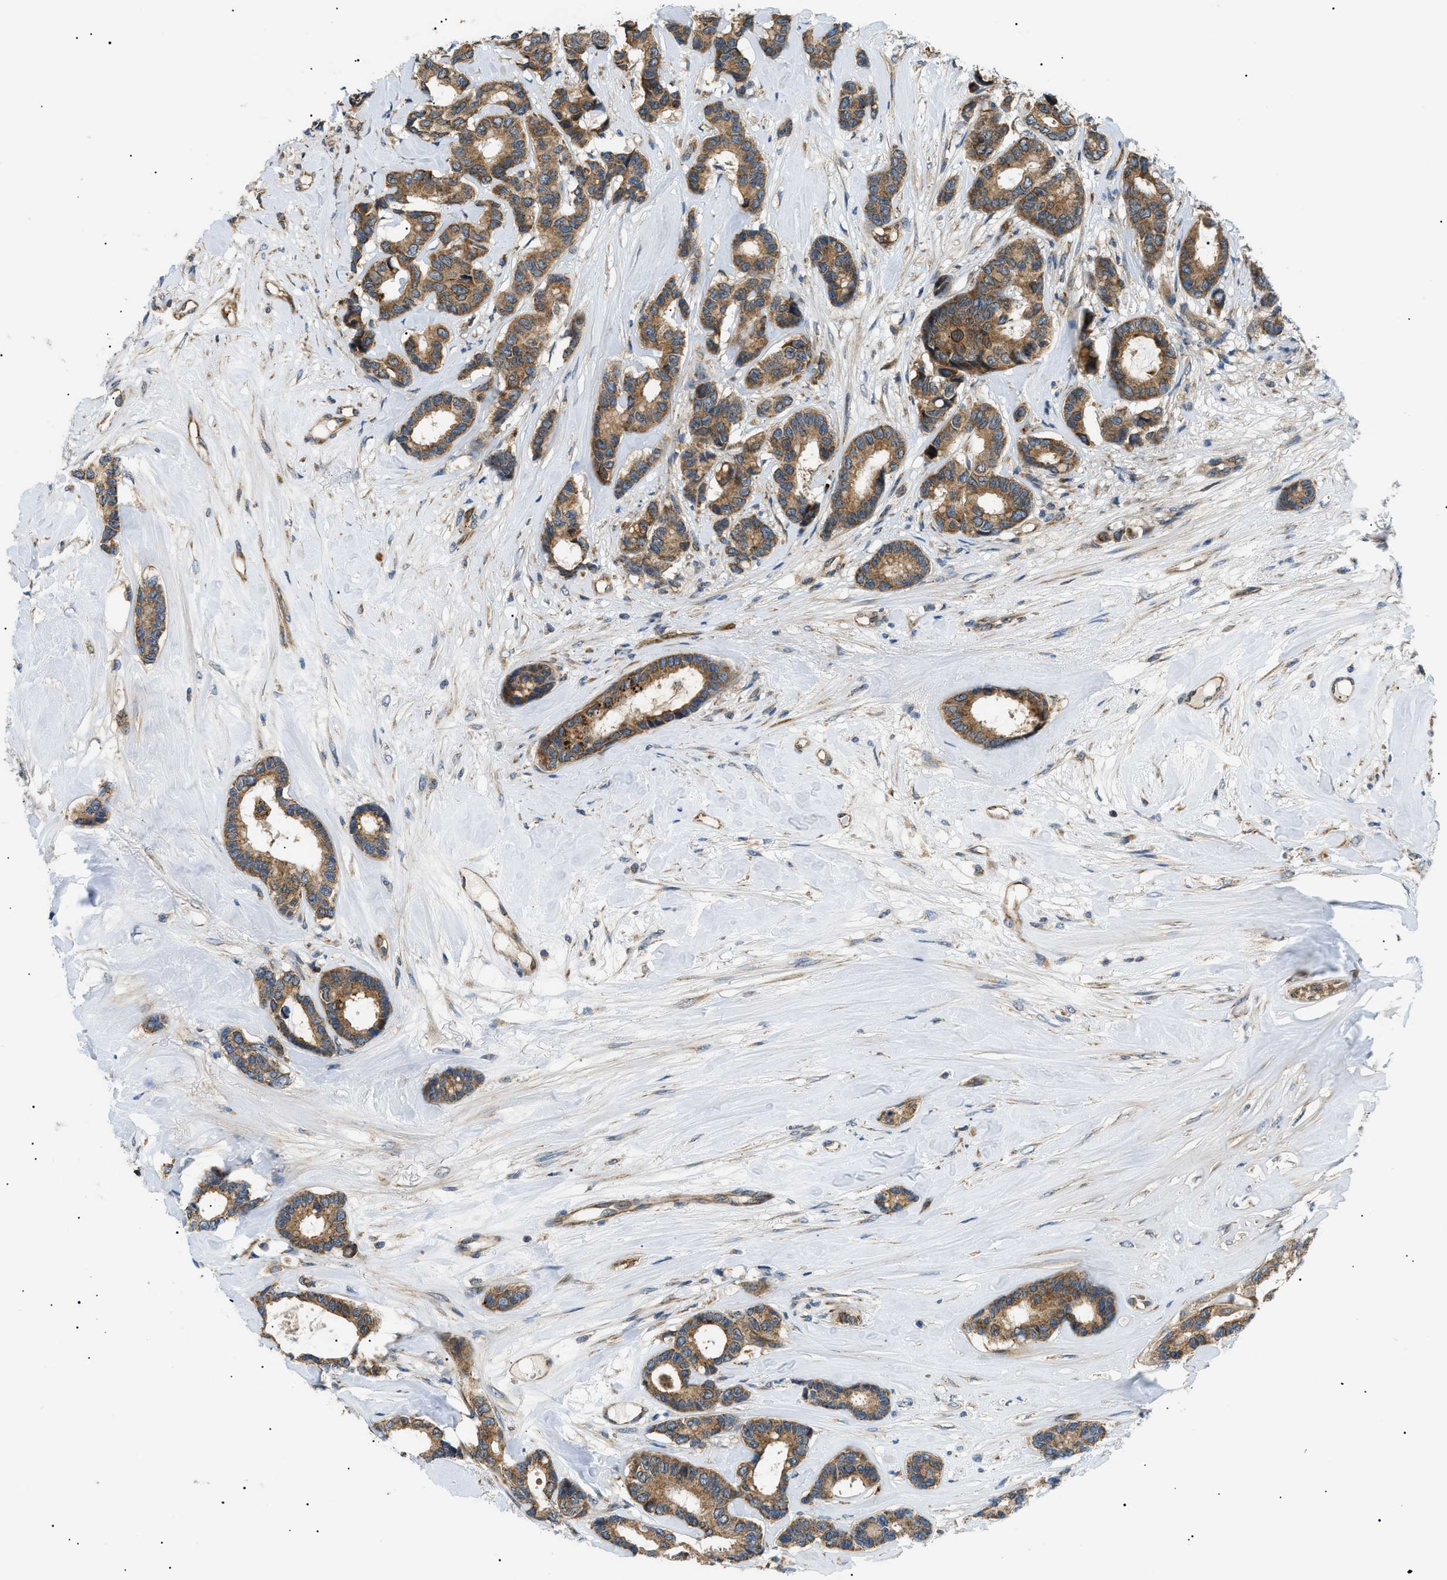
{"staining": {"intensity": "moderate", "quantity": ">75%", "location": "cytoplasmic/membranous"}, "tissue": "breast cancer", "cell_type": "Tumor cells", "image_type": "cancer", "snomed": [{"axis": "morphology", "description": "Duct carcinoma"}, {"axis": "topography", "description": "Breast"}], "caption": "Breast cancer (infiltrating ductal carcinoma) tissue reveals moderate cytoplasmic/membranous staining in approximately >75% of tumor cells, visualized by immunohistochemistry. (DAB (3,3'-diaminobenzidine) = brown stain, brightfield microscopy at high magnification).", "gene": "SRPK1", "patient": {"sex": "female", "age": 87}}